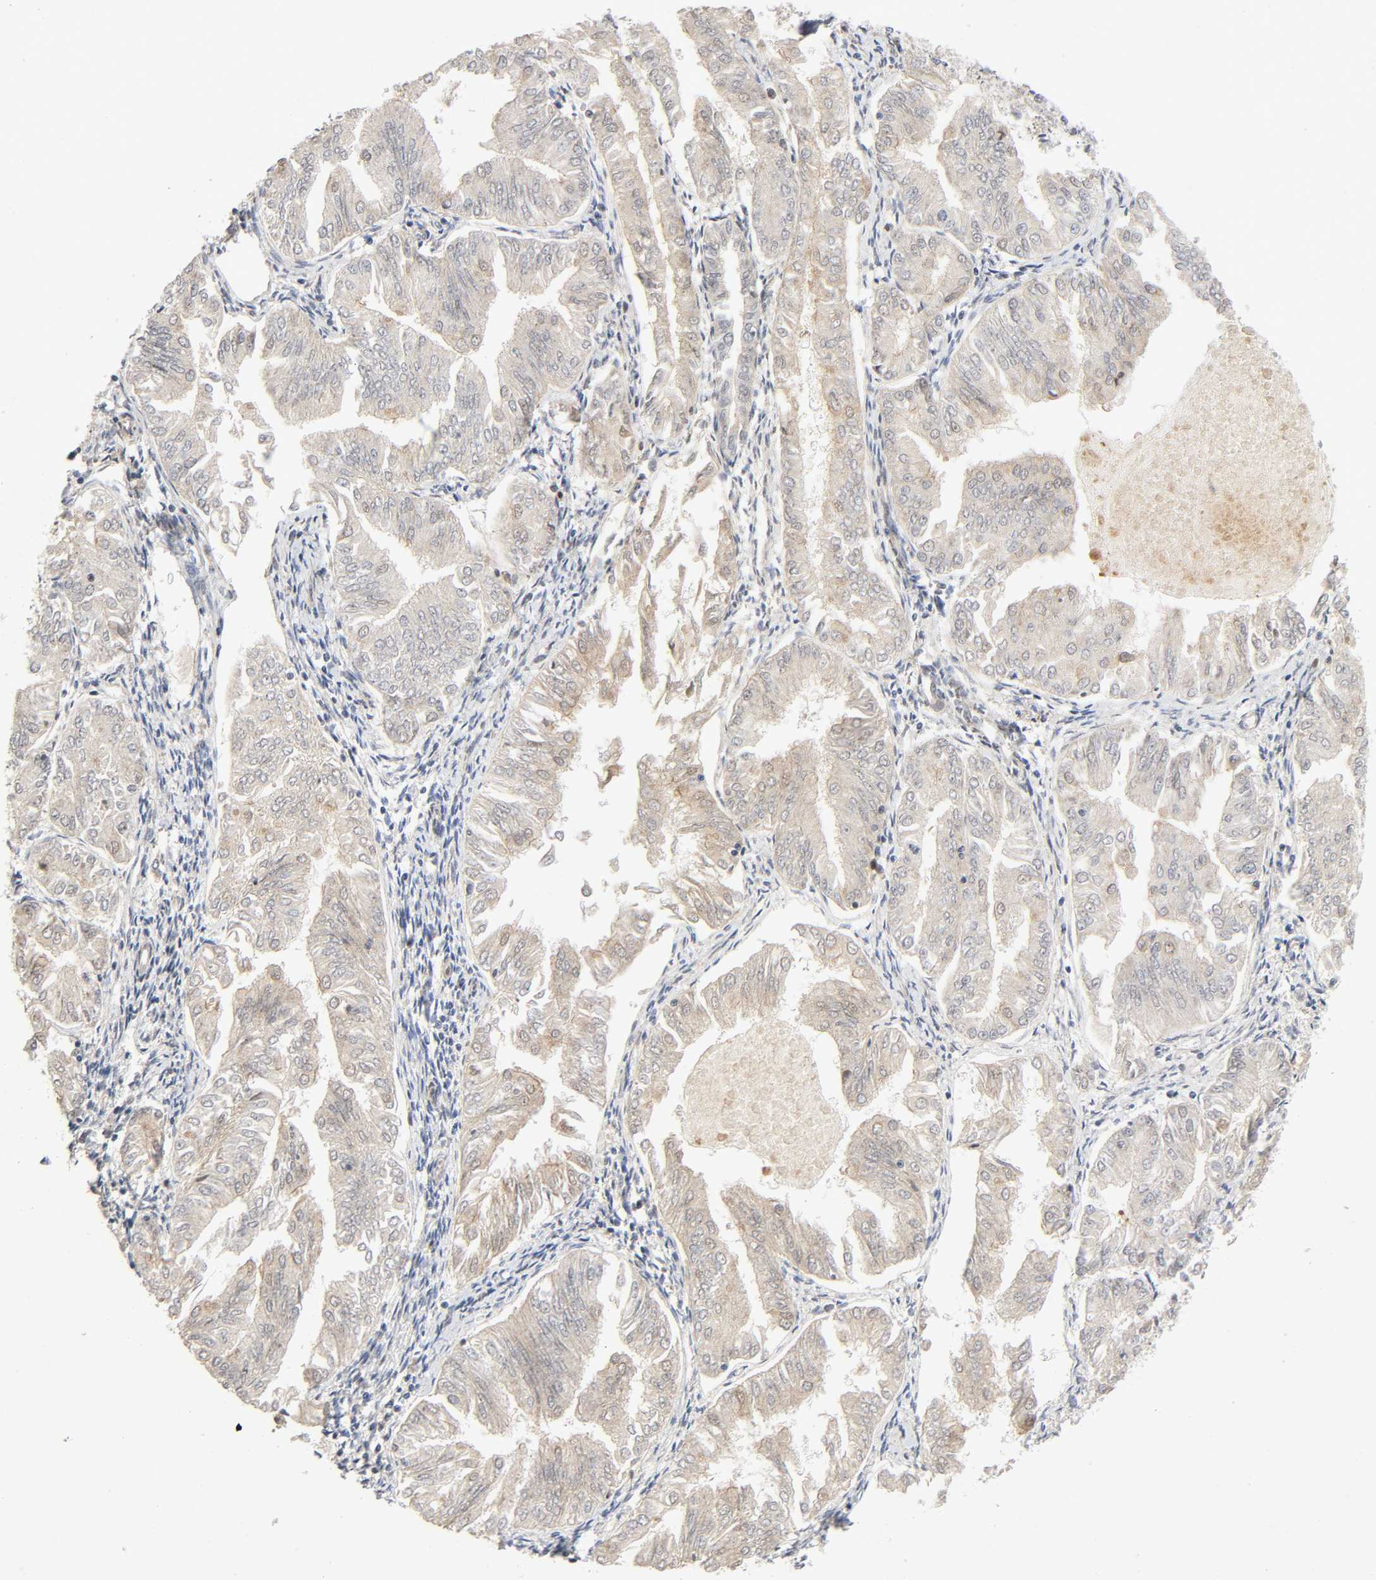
{"staining": {"intensity": "weak", "quantity": "<25%", "location": "cytoplasmic/membranous"}, "tissue": "endometrial cancer", "cell_type": "Tumor cells", "image_type": "cancer", "snomed": [{"axis": "morphology", "description": "Adenocarcinoma, NOS"}, {"axis": "topography", "description": "Endometrium"}], "caption": "The immunohistochemistry image has no significant expression in tumor cells of adenocarcinoma (endometrial) tissue.", "gene": "CASP9", "patient": {"sex": "female", "age": 53}}